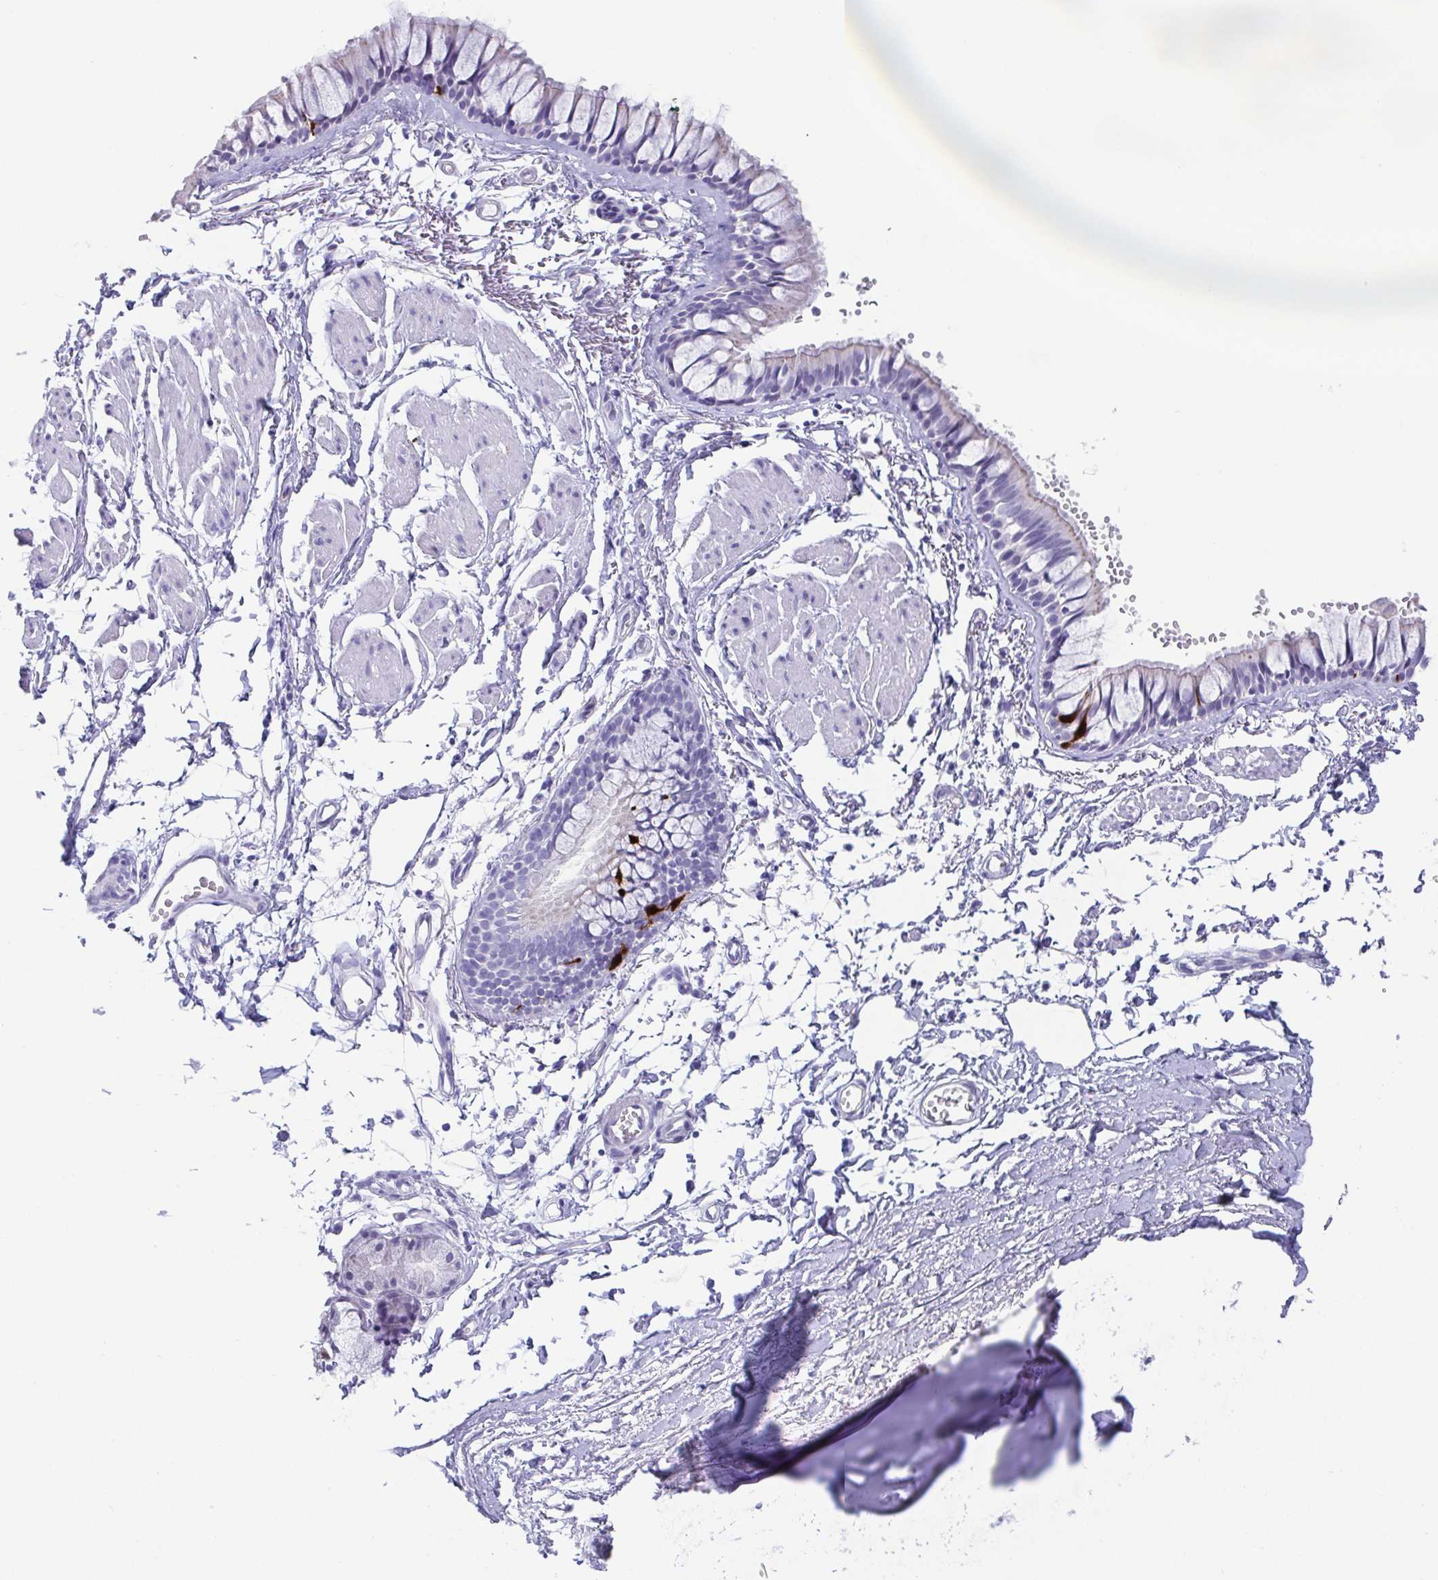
{"staining": {"intensity": "strong", "quantity": "<25%", "location": "cytoplasmic/membranous,nuclear"}, "tissue": "bronchus", "cell_type": "Respiratory epithelial cells", "image_type": "normal", "snomed": [{"axis": "morphology", "description": "Normal tissue, NOS"}, {"axis": "topography", "description": "Cartilage tissue"}, {"axis": "topography", "description": "Bronchus"}, {"axis": "topography", "description": "Peripheral nerve tissue"}], "caption": "Protein analysis of benign bronchus demonstrates strong cytoplasmic/membranous,nuclear expression in approximately <25% of respiratory epithelial cells. Using DAB (3,3'-diaminobenzidine) (brown) and hematoxylin (blue) stains, captured at high magnification using brightfield microscopy.", "gene": "SCGN", "patient": {"sex": "female", "age": 59}}